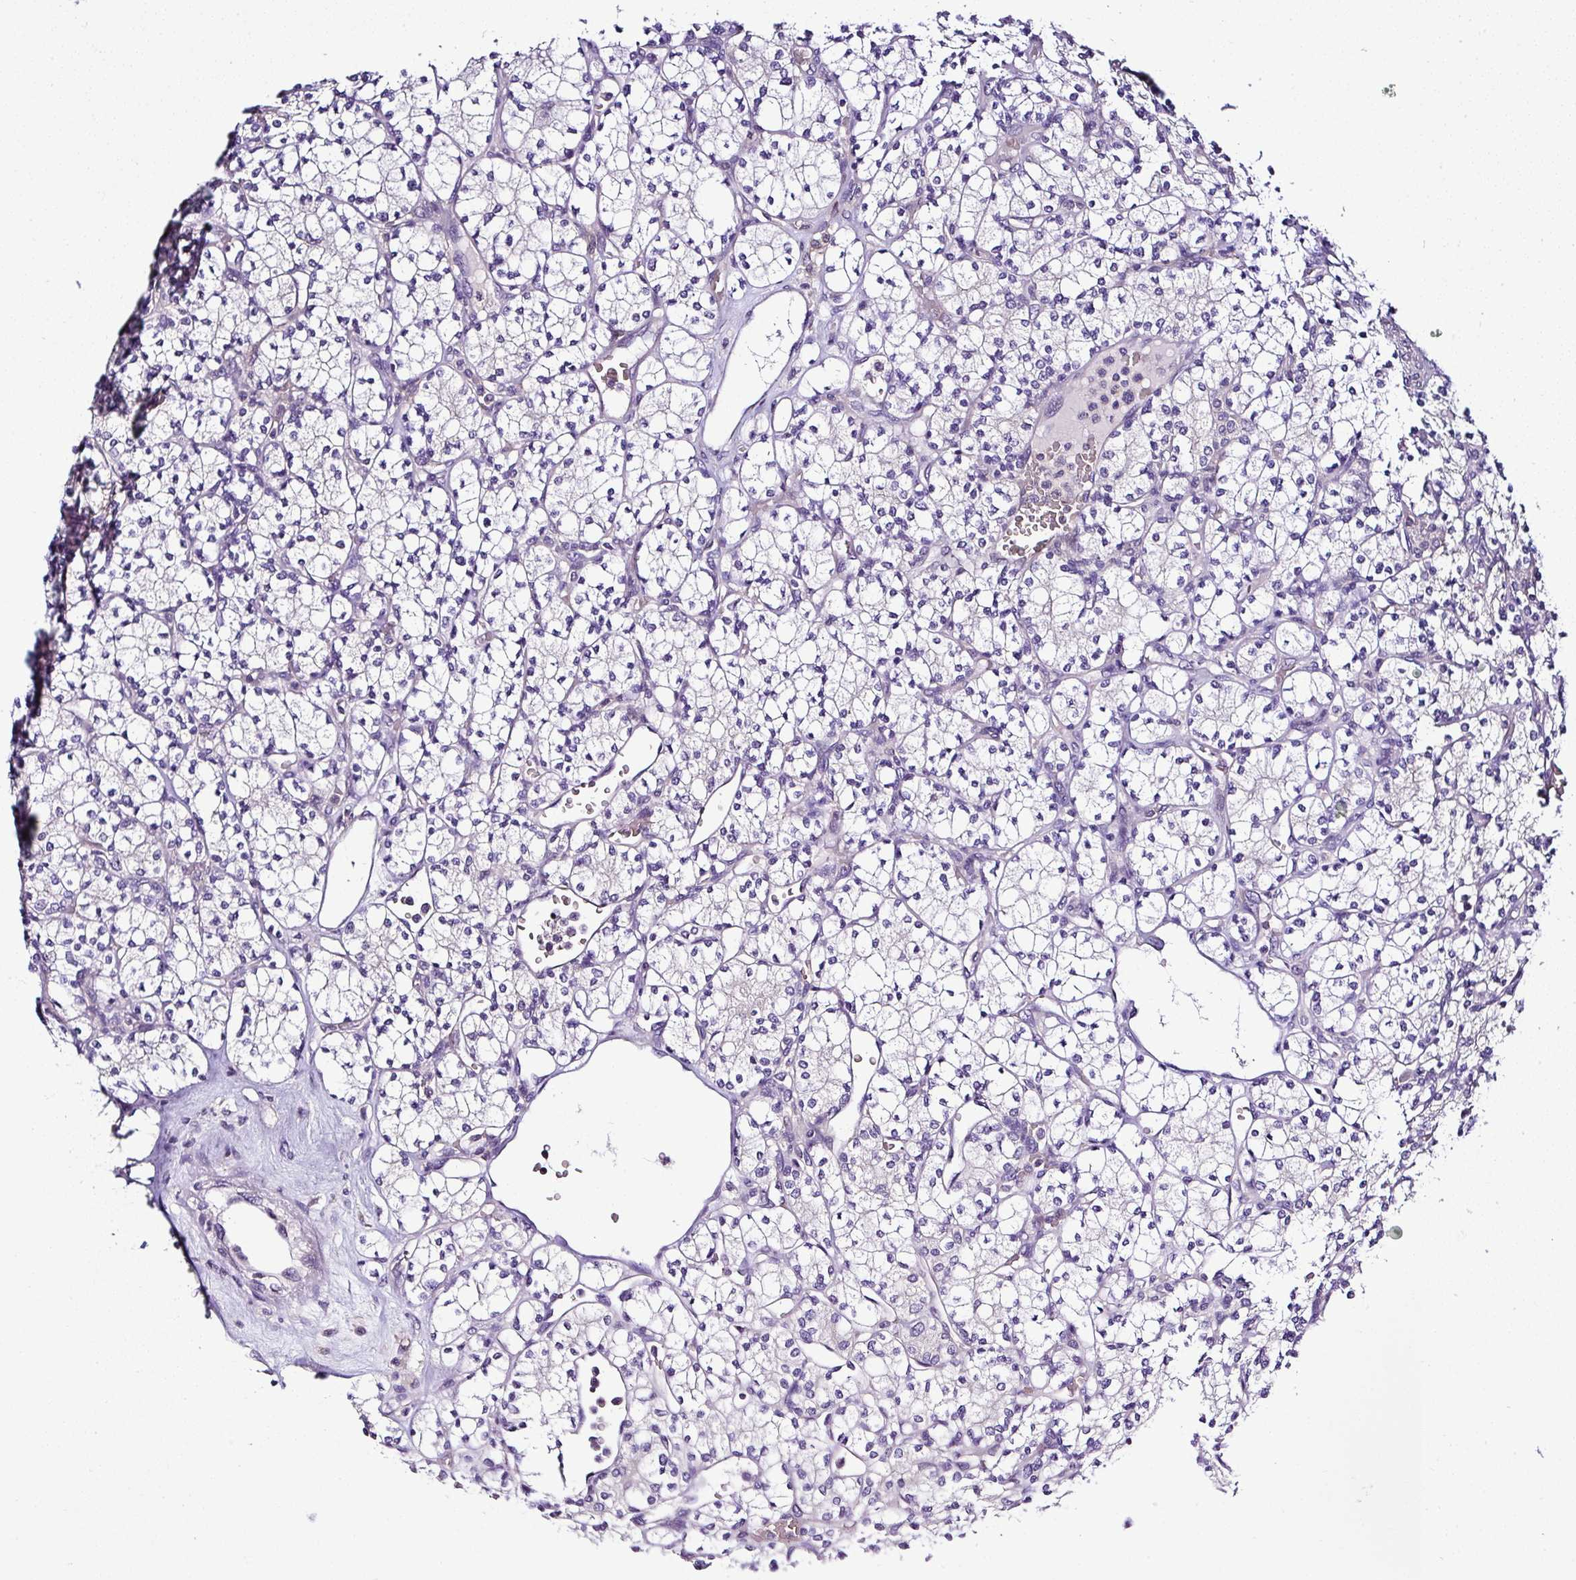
{"staining": {"intensity": "negative", "quantity": "none", "location": "none"}, "tissue": "renal cancer", "cell_type": "Tumor cells", "image_type": "cancer", "snomed": [{"axis": "morphology", "description": "Adenocarcinoma, NOS"}, {"axis": "topography", "description": "Kidney"}], "caption": "The micrograph shows no staining of tumor cells in renal cancer (adenocarcinoma).", "gene": "DEPDC5", "patient": {"sex": "male", "age": 77}}